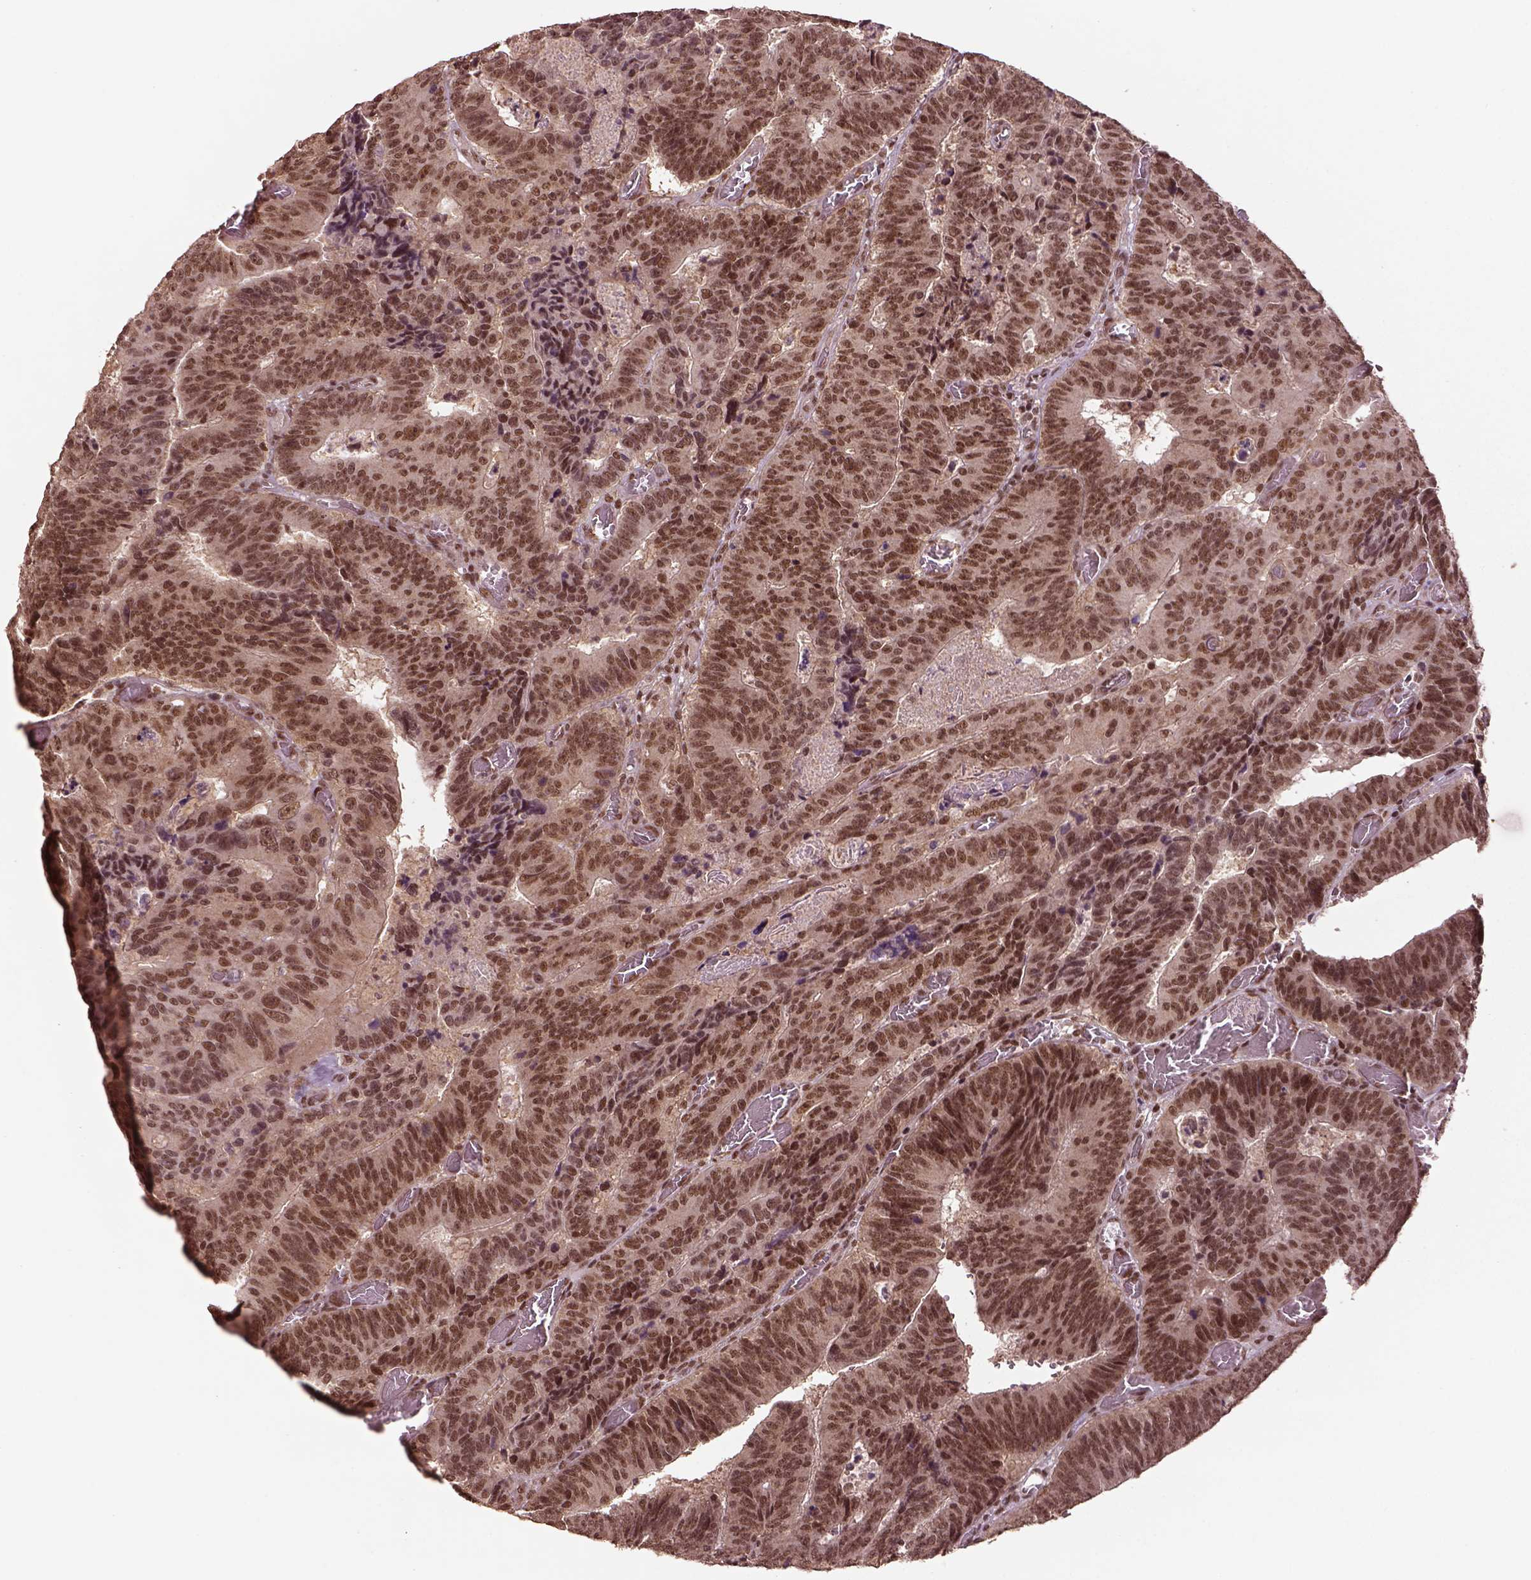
{"staining": {"intensity": "moderate", "quantity": ">75%", "location": "nuclear"}, "tissue": "colorectal cancer", "cell_type": "Tumor cells", "image_type": "cancer", "snomed": [{"axis": "morphology", "description": "Adenocarcinoma, NOS"}, {"axis": "topography", "description": "Colon"}], "caption": "Tumor cells show medium levels of moderate nuclear staining in approximately >75% of cells in human adenocarcinoma (colorectal).", "gene": "BRD9", "patient": {"sex": "female", "age": 82}}